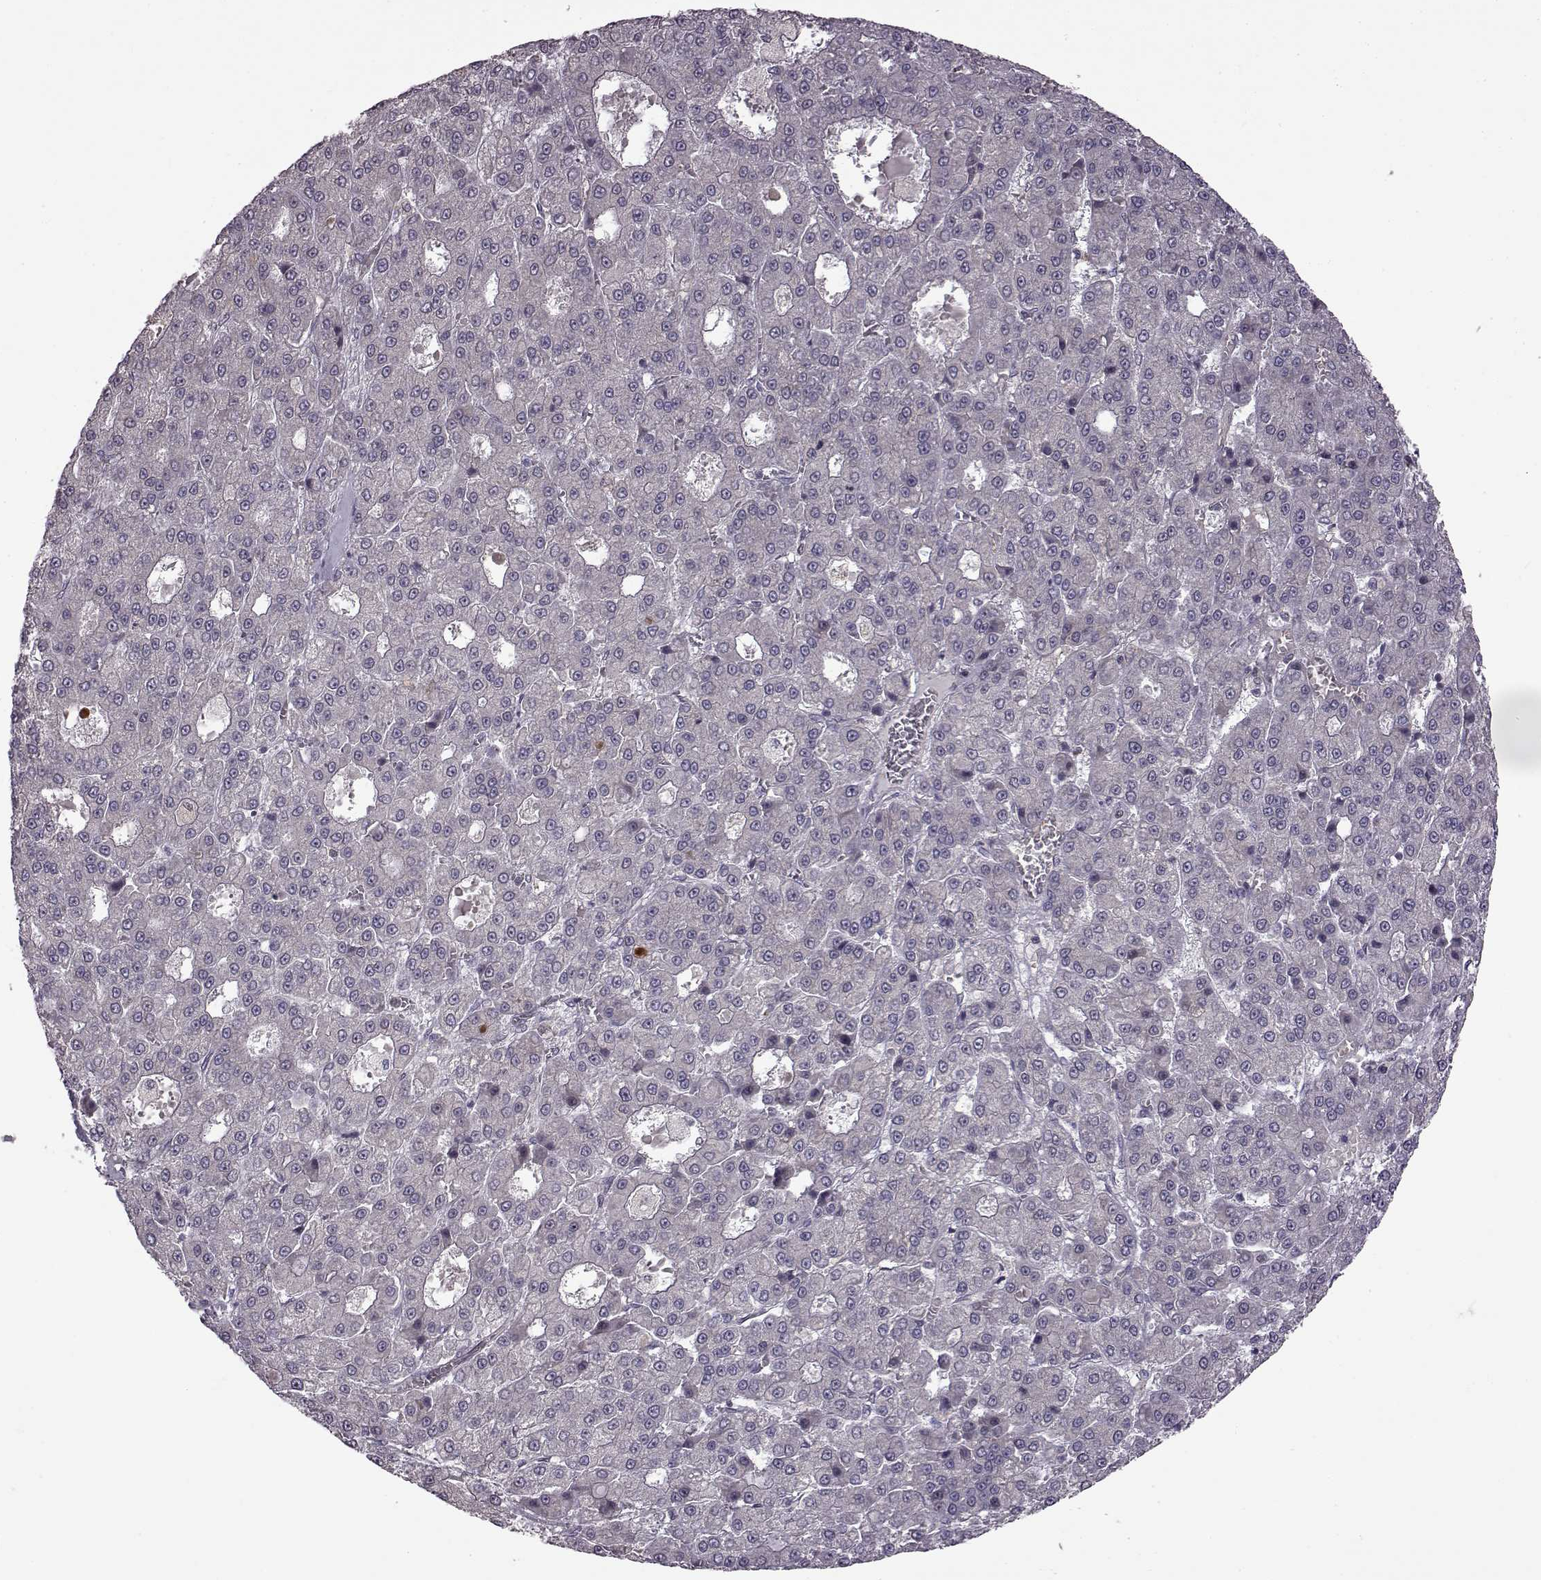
{"staining": {"intensity": "negative", "quantity": "none", "location": "none"}, "tissue": "liver cancer", "cell_type": "Tumor cells", "image_type": "cancer", "snomed": [{"axis": "morphology", "description": "Carcinoma, Hepatocellular, NOS"}, {"axis": "topography", "description": "Liver"}], "caption": "Tumor cells are negative for brown protein staining in hepatocellular carcinoma (liver).", "gene": "B3GNT6", "patient": {"sex": "male", "age": 70}}